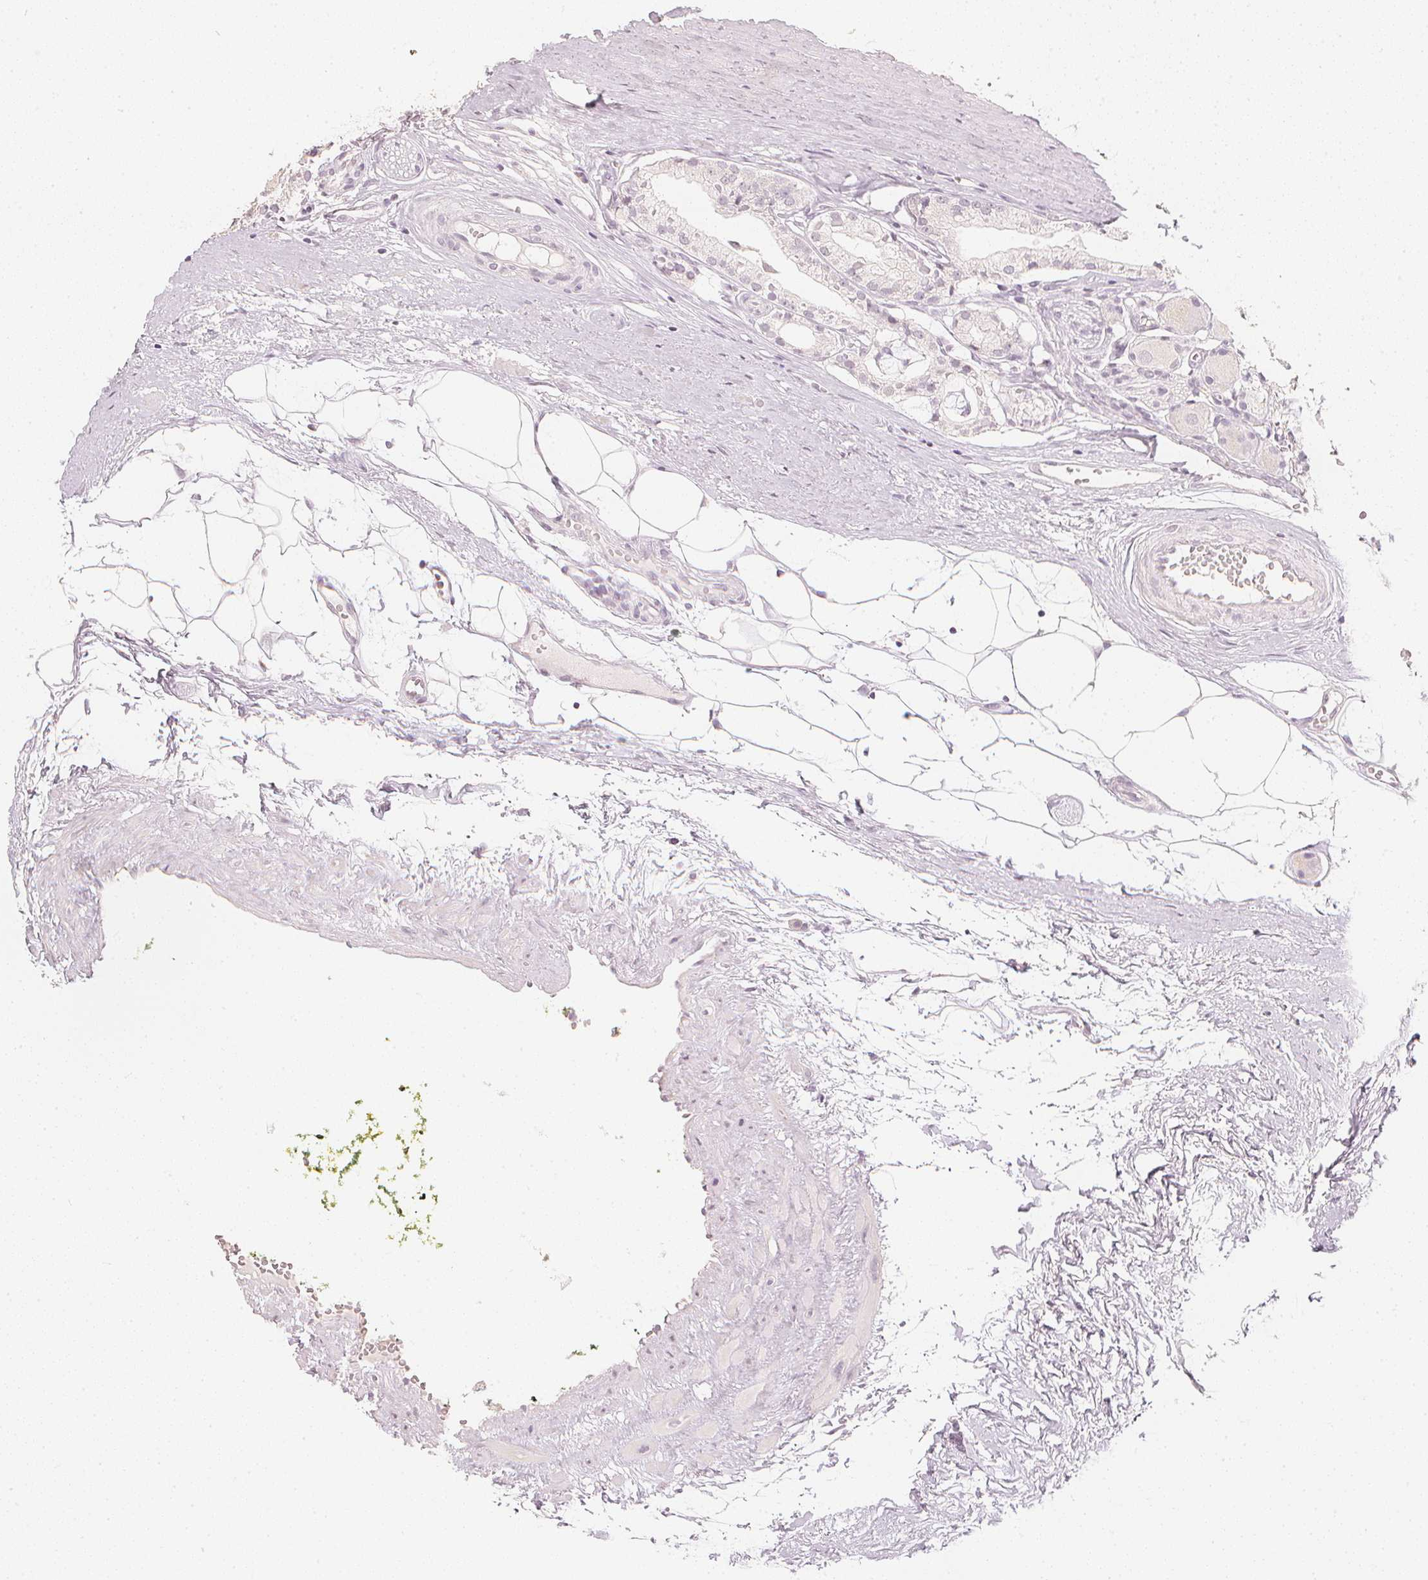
{"staining": {"intensity": "negative", "quantity": "none", "location": "none"}, "tissue": "prostate cancer", "cell_type": "Tumor cells", "image_type": "cancer", "snomed": [{"axis": "morphology", "description": "Adenocarcinoma, High grade"}, {"axis": "topography", "description": "Prostate"}], "caption": "The photomicrograph demonstrates no staining of tumor cells in high-grade adenocarcinoma (prostate).", "gene": "CALB1", "patient": {"sex": "male", "age": 71}}